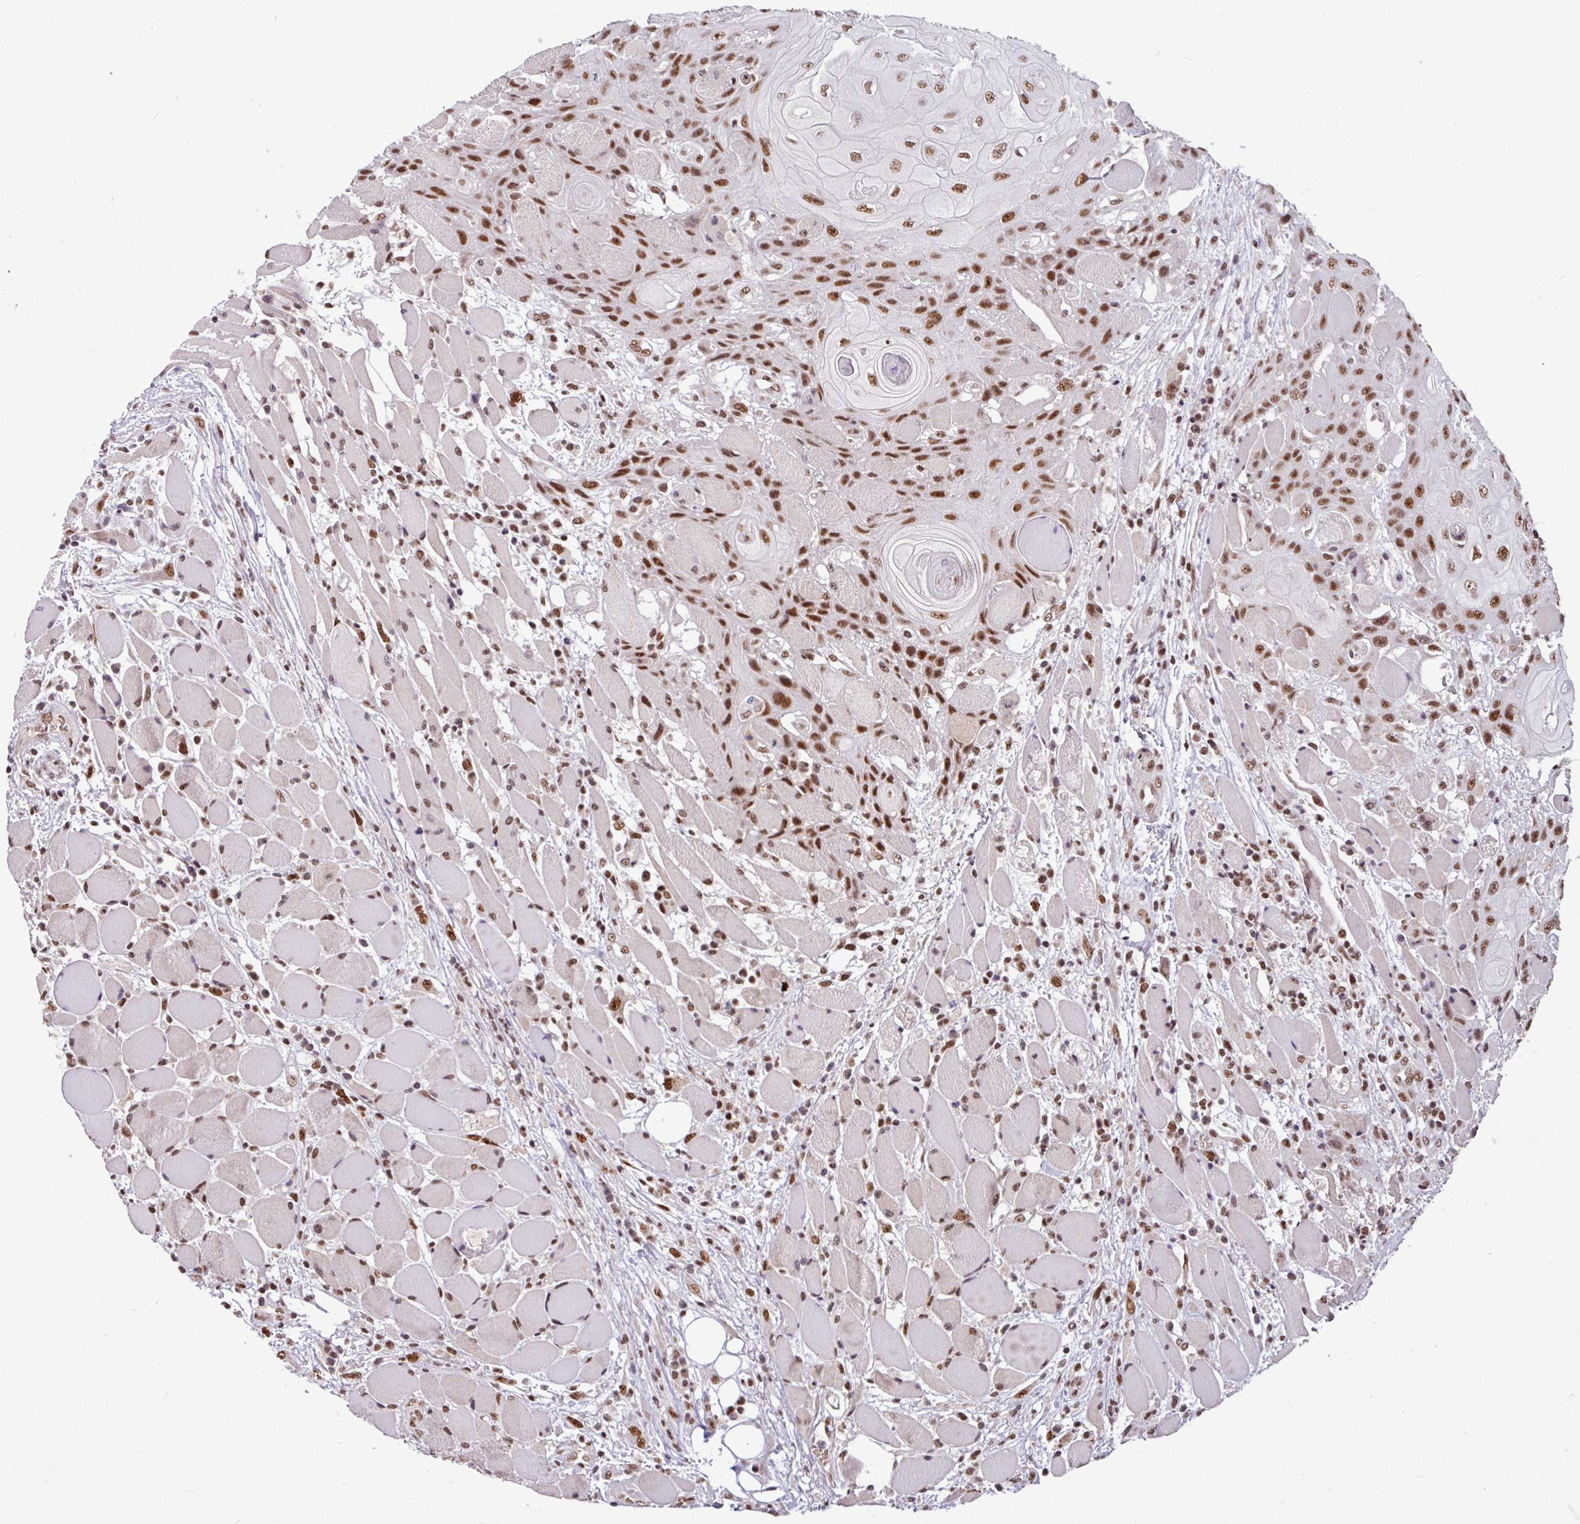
{"staining": {"intensity": "moderate", "quantity": ">75%", "location": "nuclear"}, "tissue": "head and neck cancer", "cell_type": "Tumor cells", "image_type": "cancer", "snomed": [{"axis": "morphology", "description": "Squamous cell carcinoma, NOS"}, {"axis": "topography", "description": "Head-Neck"}], "caption": "Protein positivity by immunohistochemistry exhibits moderate nuclear staining in approximately >75% of tumor cells in head and neck cancer (squamous cell carcinoma). The protein of interest is shown in brown color, while the nuclei are stained blue.", "gene": "TDG", "patient": {"sex": "female", "age": 43}}